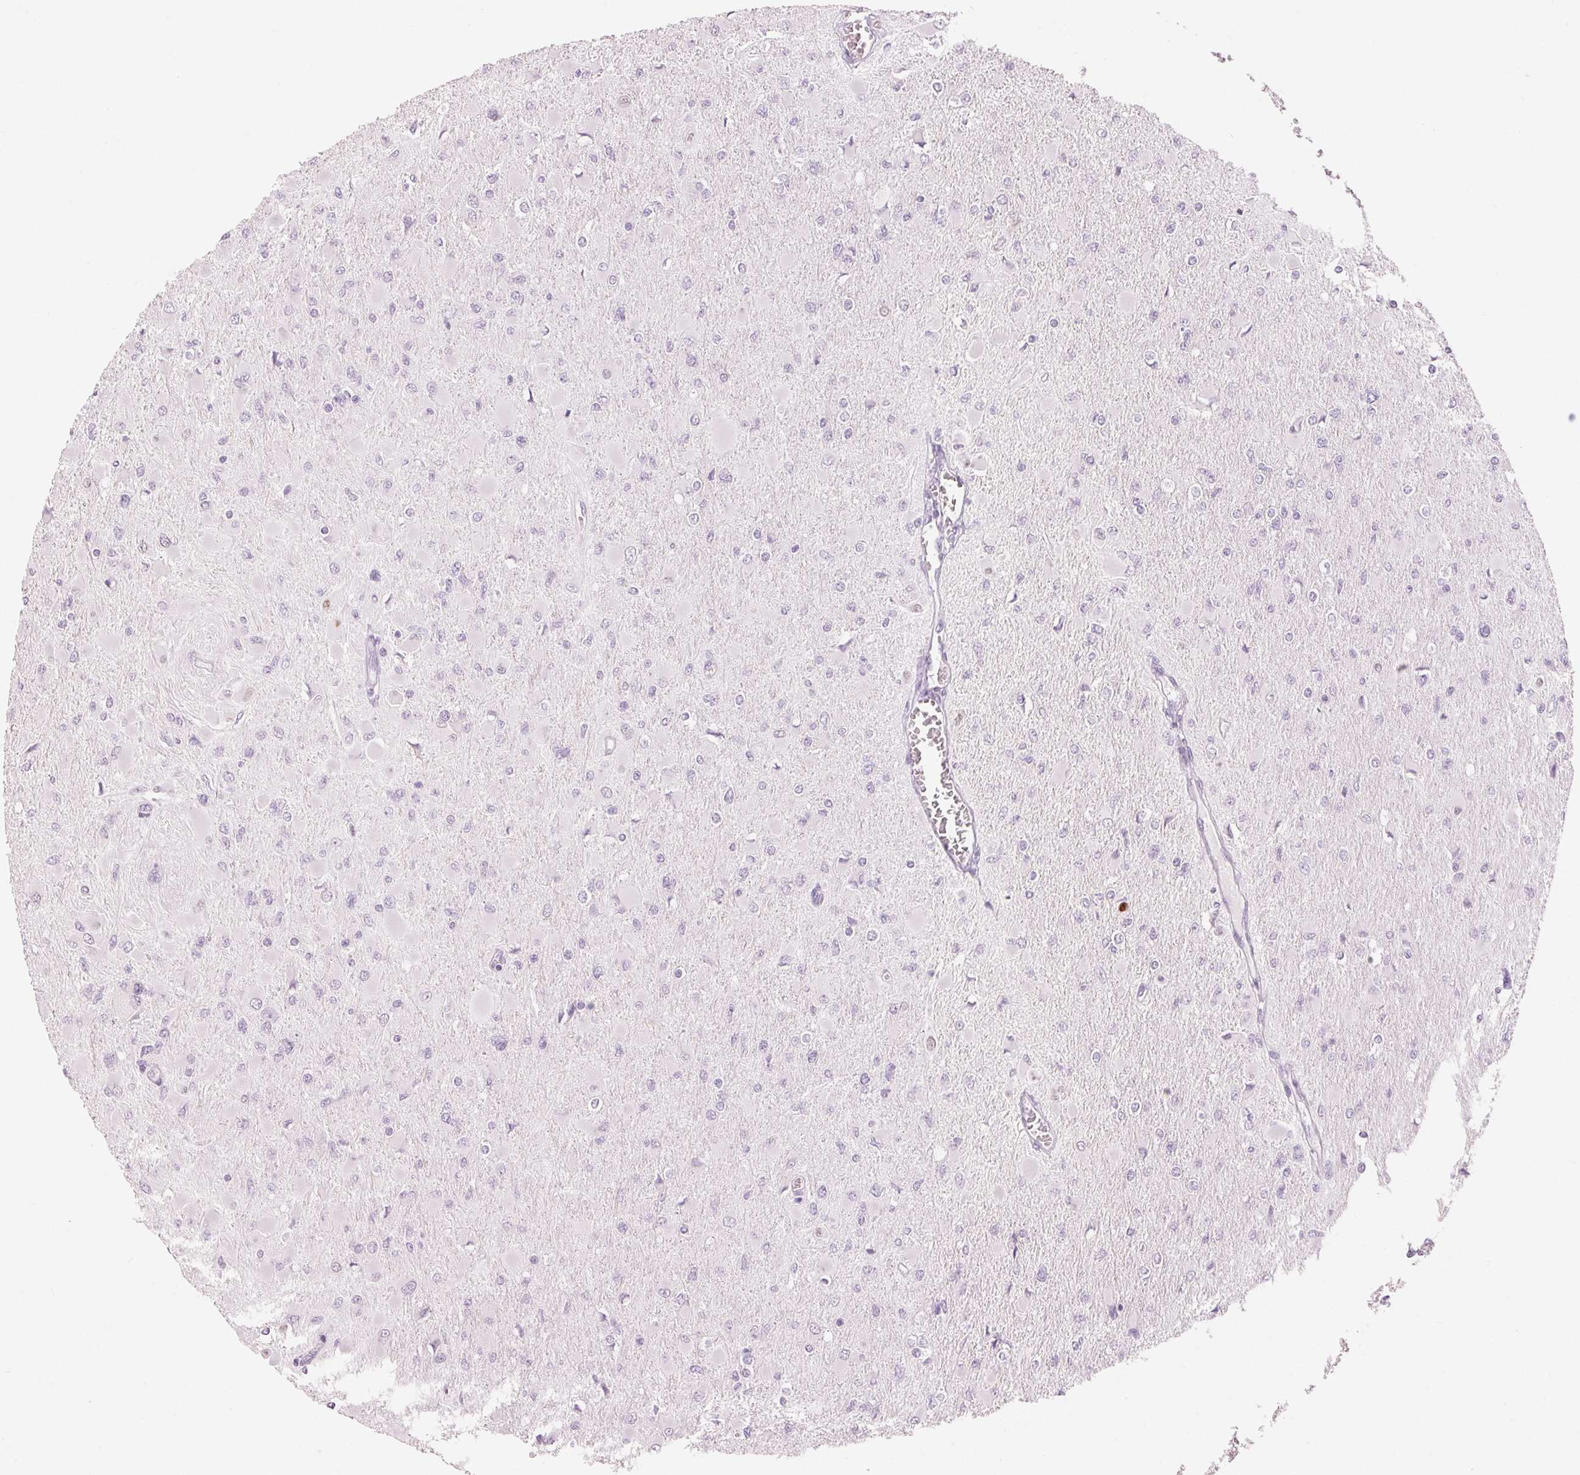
{"staining": {"intensity": "negative", "quantity": "none", "location": "none"}, "tissue": "glioma", "cell_type": "Tumor cells", "image_type": "cancer", "snomed": [{"axis": "morphology", "description": "Glioma, malignant, High grade"}, {"axis": "topography", "description": "Cerebral cortex"}], "caption": "Immunohistochemistry image of human glioma stained for a protein (brown), which reveals no staining in tumor cells.", "gene": "KLK7", "patient": {"sex": "female", "age": 36}}